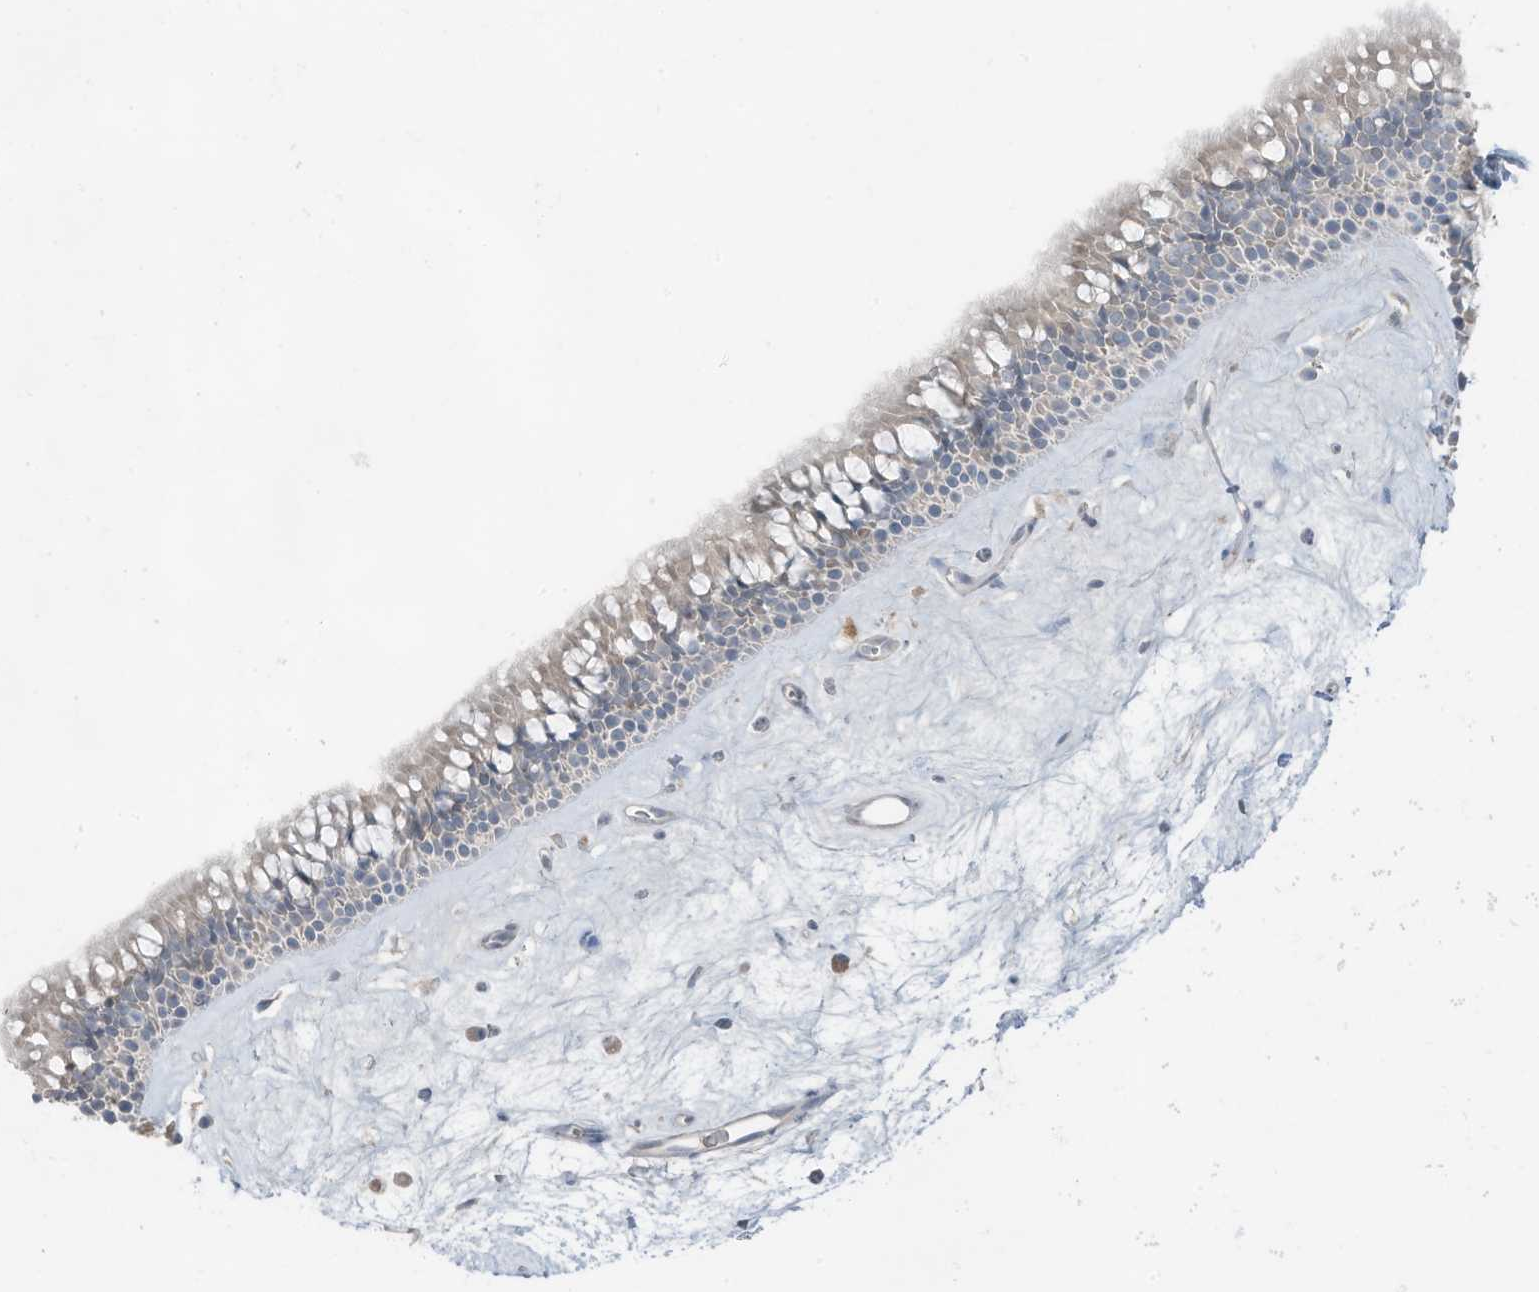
{"staining": {"intensity": "negative", "quantity": "none", "location": "none"}, "tissue": "nasopharynx", "cell_type": "Respiratory epithelial cells", "image_type": "normal", "snomed": [{"axis": "morphology", "description": "Normal tissue, NOS"}, {"axis": "topography", "description": "Nasopharynx"}], "caption": "Unremarkable nasopharynx was stained to show a protein in brown. There is no significant expression in respiratory epithelial cells. The staining is performed using DAB (3,3'-diaminobenzidine) brown chromogen with nuclei counter-stained in using hematoxylin.", "gene": "ARHGEF33", "patient": {"sex": "male", "age": 64}}